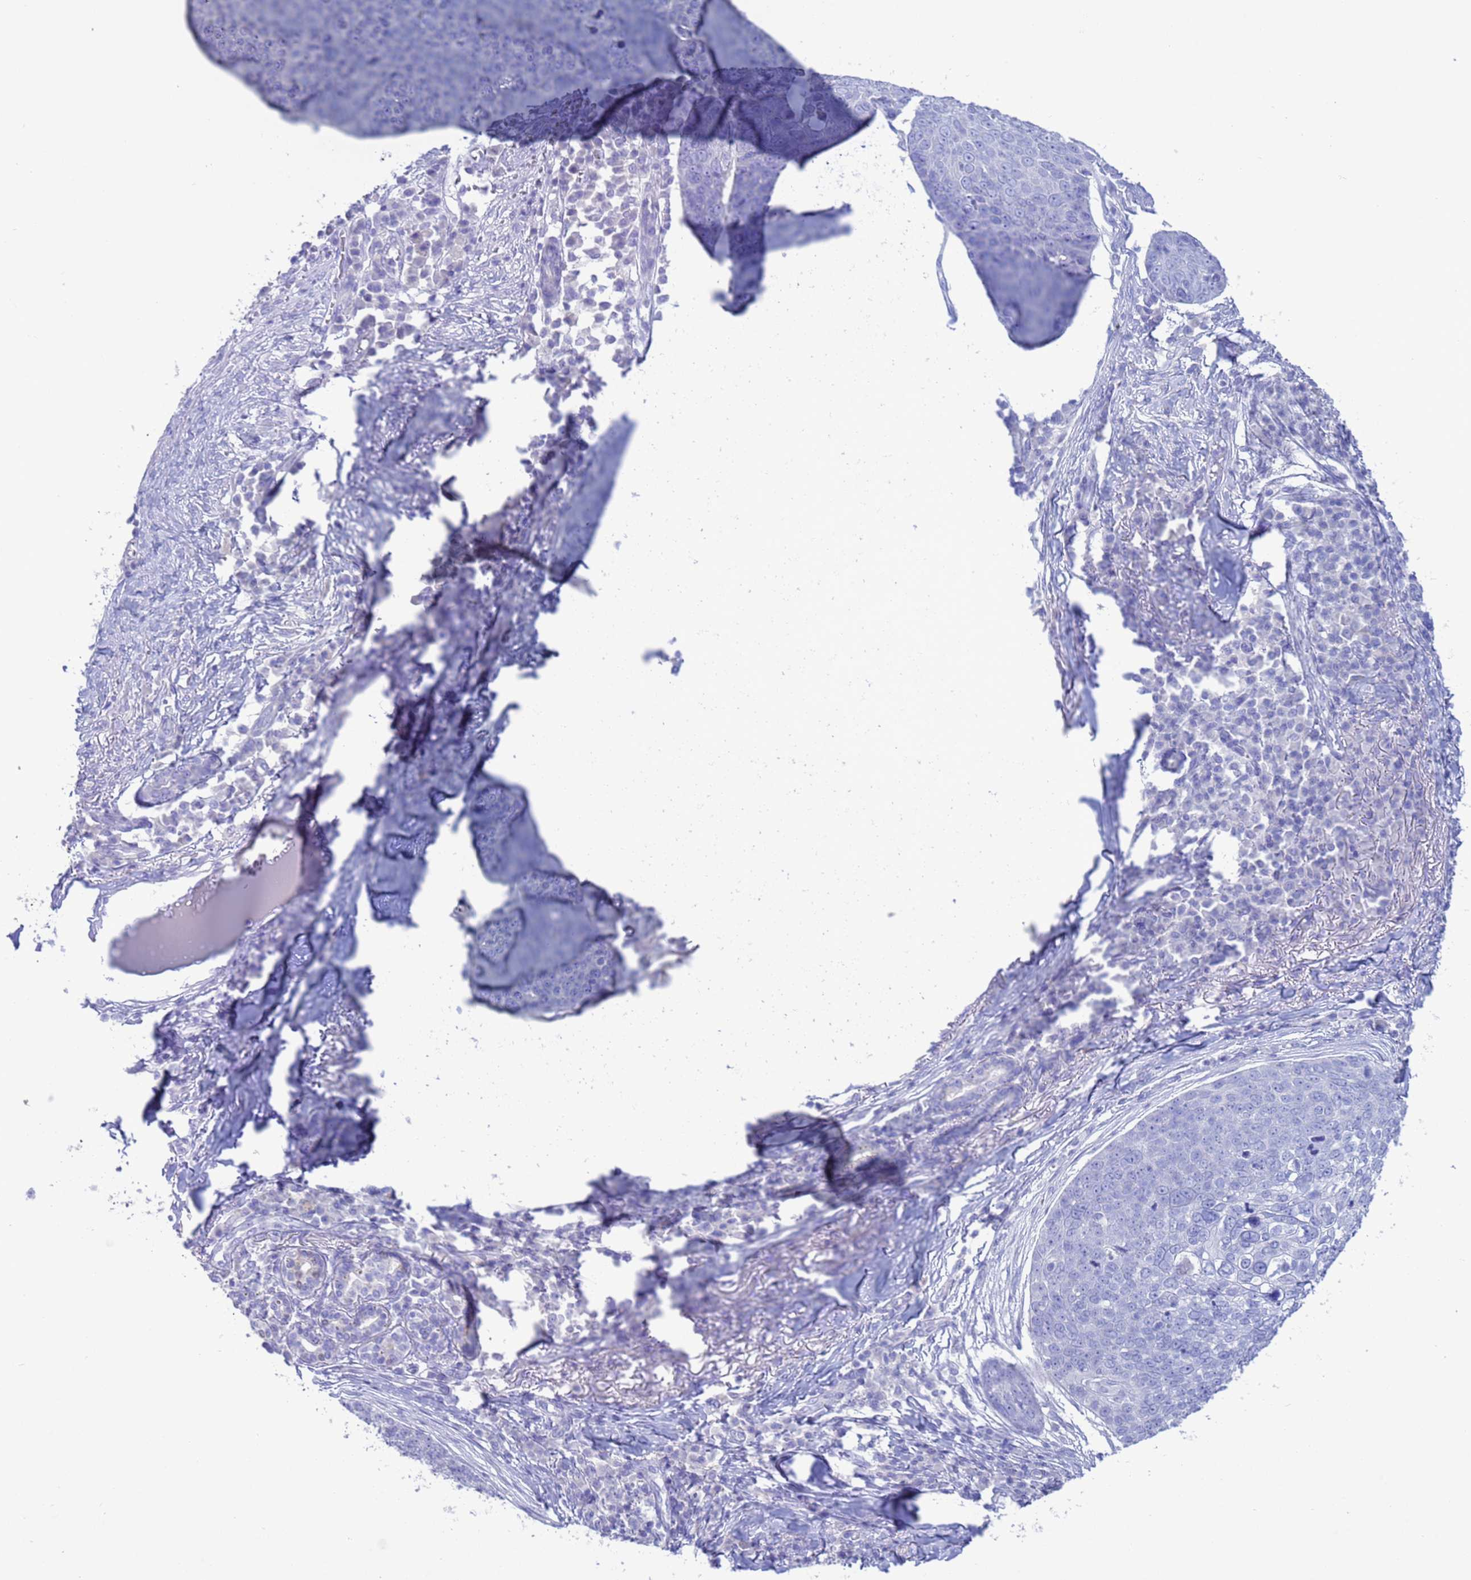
{"staining": {"intensity": "negative", "quantity": "none", "location": "none"}, "tissue": "skin cancer", "cell_type": "Tumor cells", "image_type": "cancer", "snomed": [{"axis": "morphology", "description": "Squamous cell carcinoma, NOS"}, {"axis": "topography", "description": "Skin"}], "caption": "Protein analysis of skin cancer exhibits no significant positivity in tumor cells.", "gene": "GSTM1", "patient": {"sex": "male", "age": 71}}